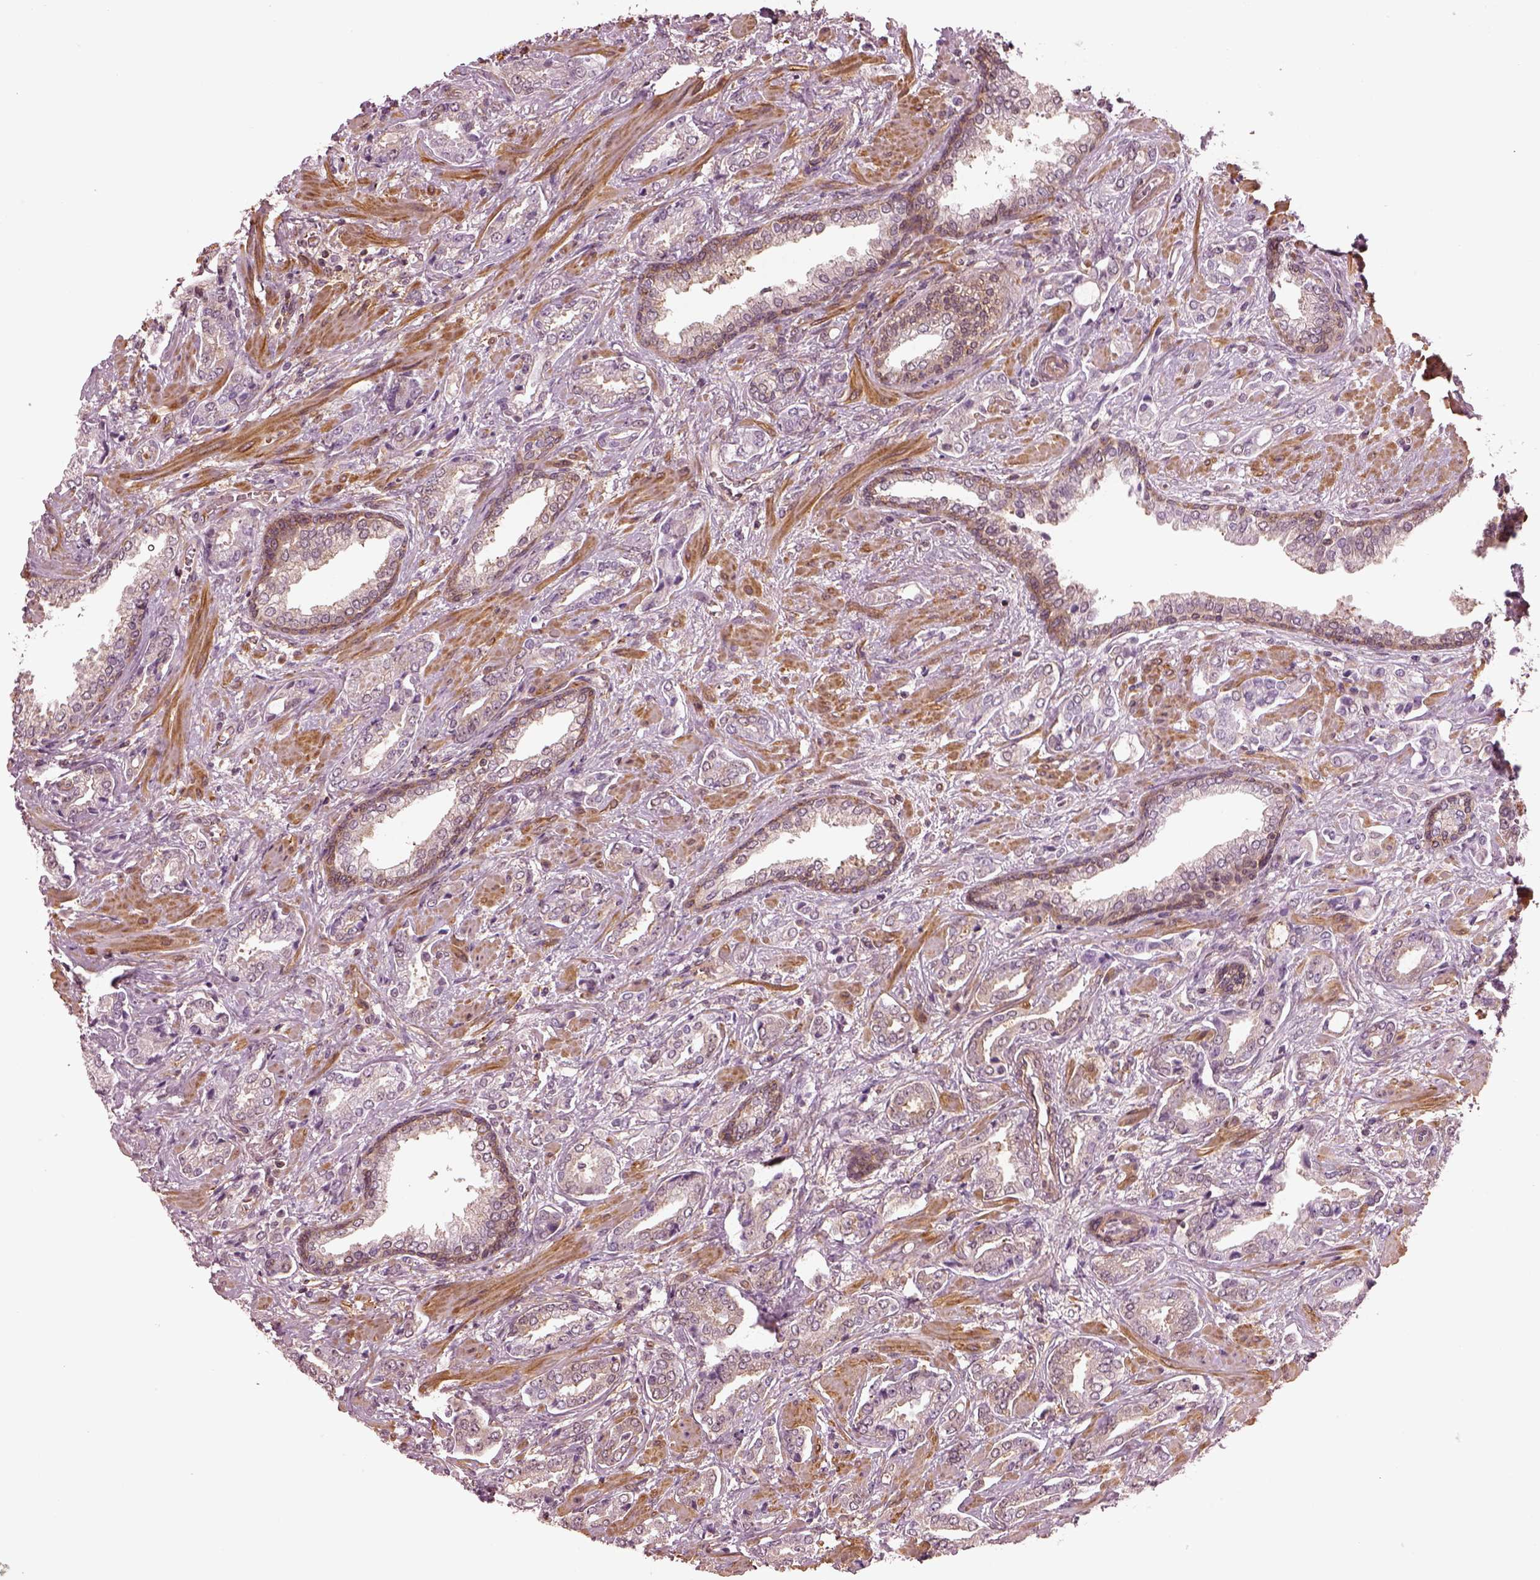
{"staining": {"intensity": "weak", "quantity": "<25%", "location": "cytoplasmic/membranous"}, "tissue": "prostate cancer", "cell_type": "Tumor cells", "image_type": "cancer", "snomed": [{"axis": "morphology", "description": "Adenocarcinoma, Low grade"}, {"axis": "topography", "description": "Prostate"}], "caption": "Immunohistochemistry histopathology image of prostate low-grade adenocarcinoma stained for a protein (brown), which exhibits no positivity in tumor cells.", "gene": "LSM14A", "patient": {"sex": "male", "age": 61}}